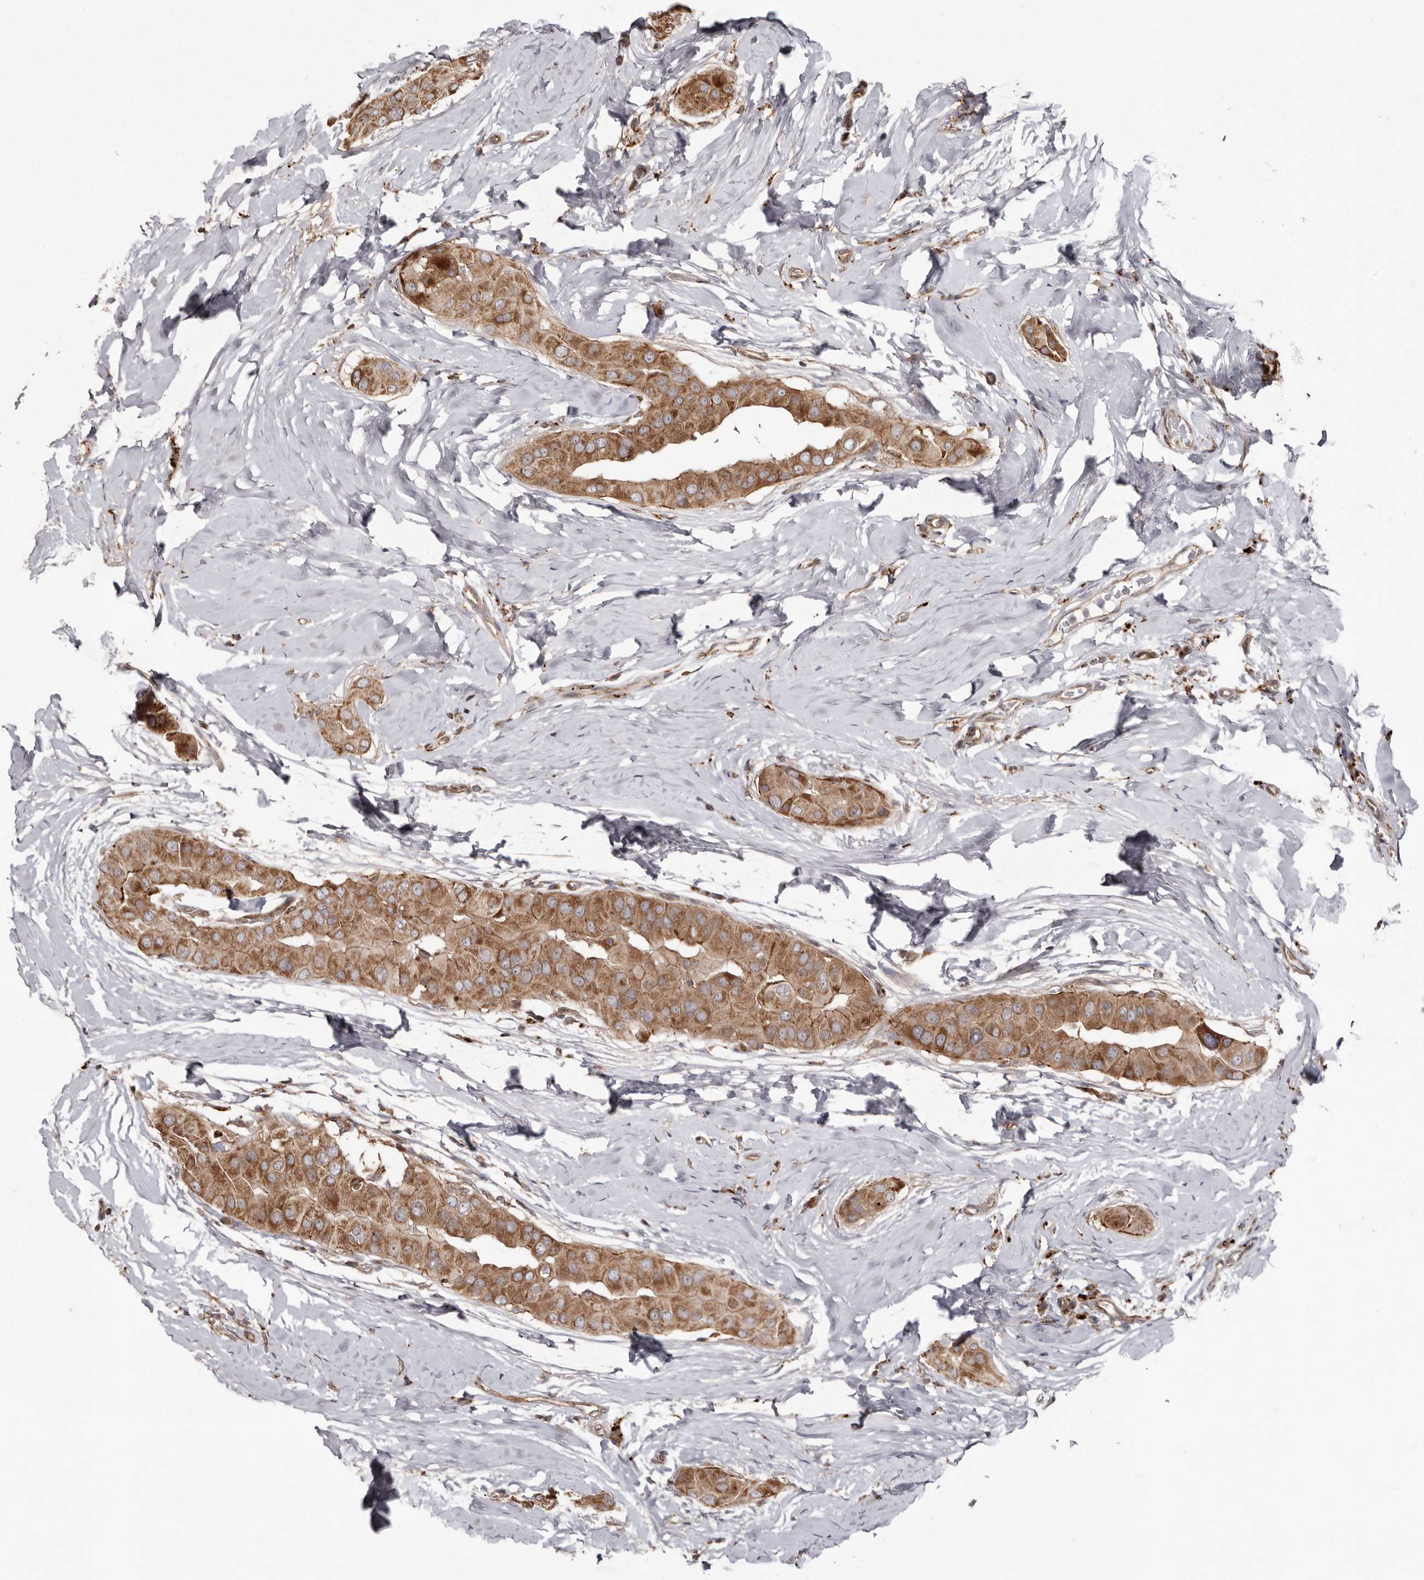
{"staining": {"intensity": "moderate", "quantity": ">75%", "location": "cytoplasmic/membranous"}, "tissue": "thyroid cancer", "cell_type": "Tumor cells", "image_type": "cancer", "snomed": [{"axis": "morphology", "description": "Papillary adenocarcinoma, NOS"}, {"axis": "topography", "description": "Thyroid gland"}], "caption": "Thyroid cancer (papillary adenocarcinoma) stained for a protein exhibits moderate cytoplasmic/membranous positivity in tumor cells. The staining was performed using DAB, with brown indicating positive protein expression. Nuclei are stained blue with hematoxylin.", "gene": "NUP43", "patient": {"sex": "male", "age": 33}}